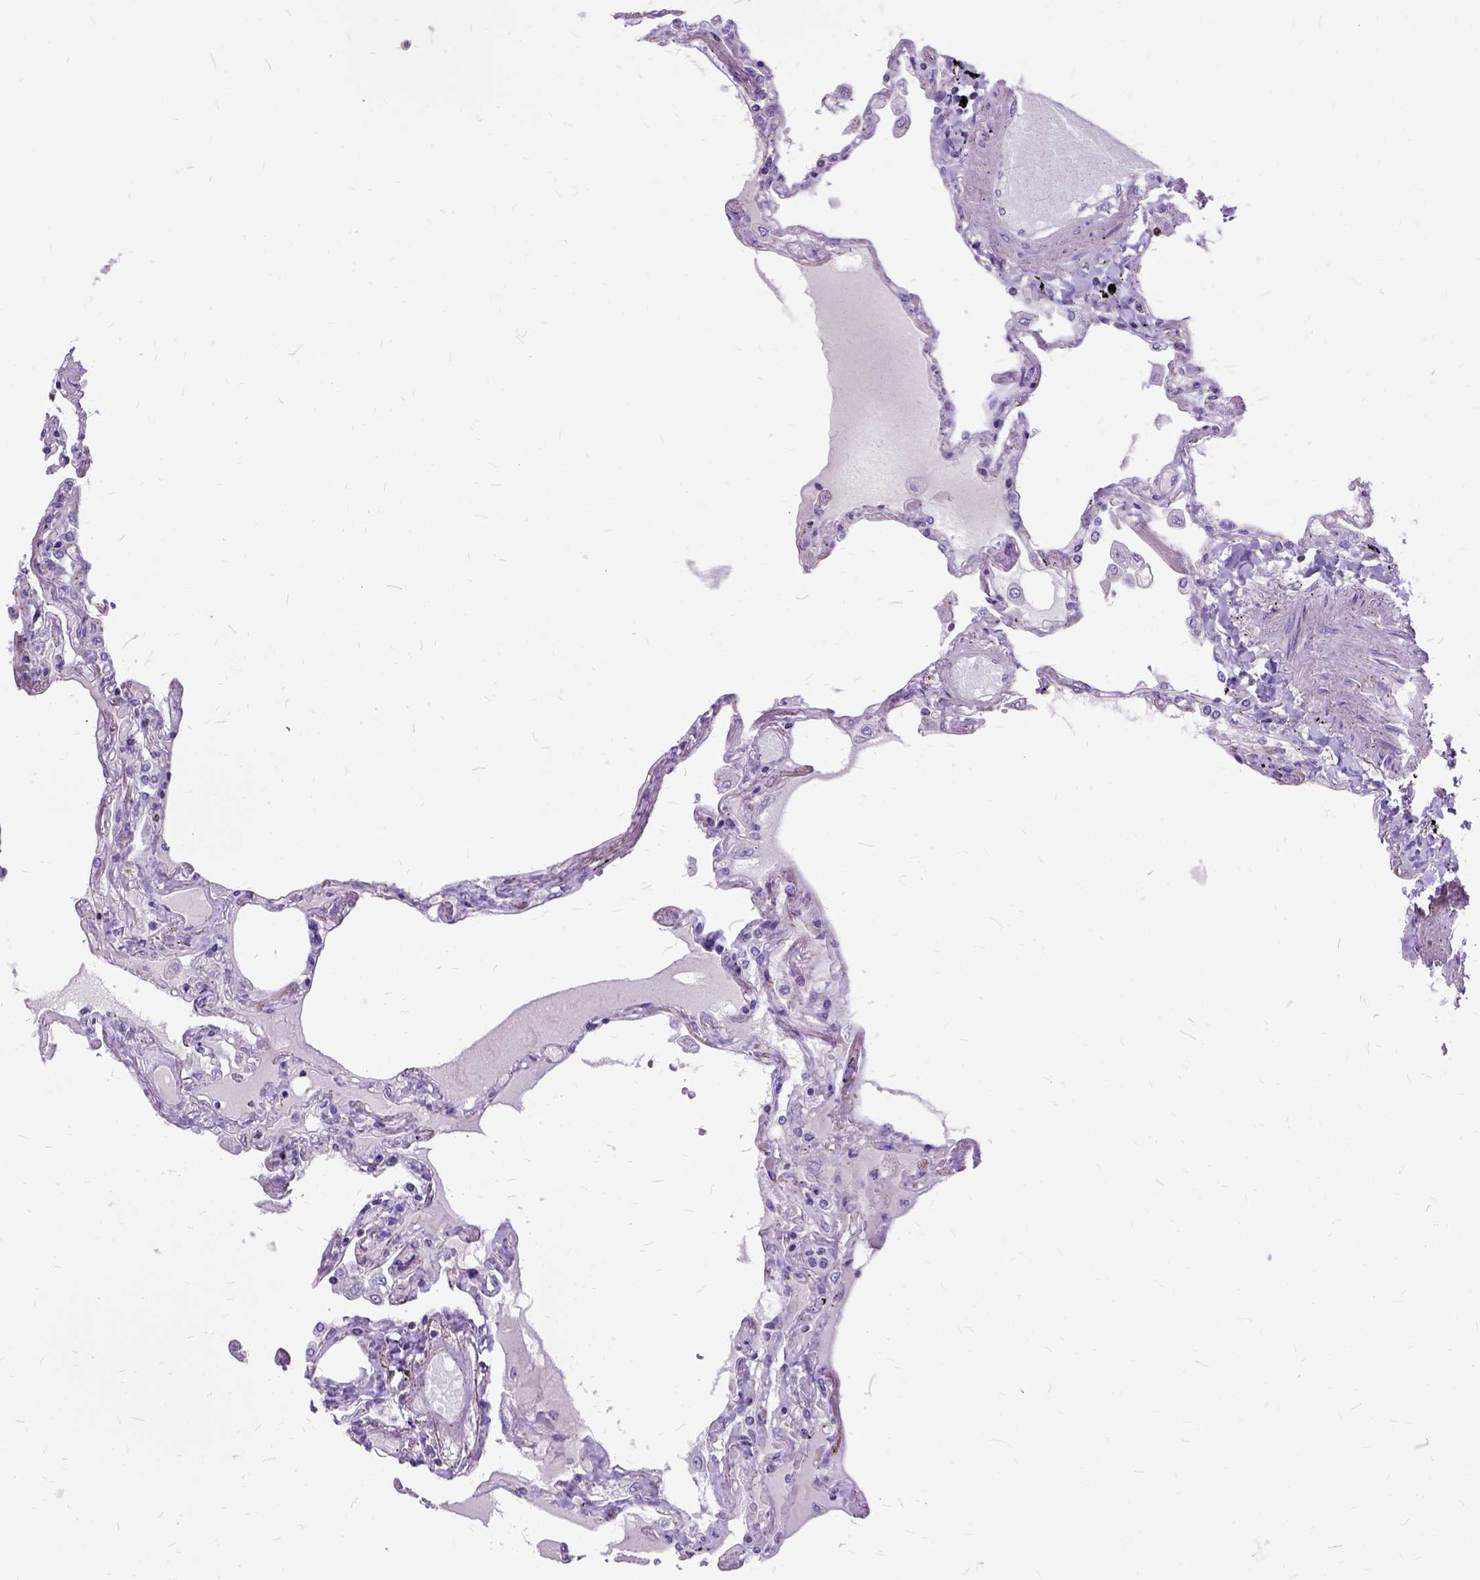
{"staining": {"intensity": "negative", "quantity": "none", "location": "none"}, "tissue": "lung", "cell_type": "Alveolar cells", "image_type": "normal", "snomed": [{"axis": "morphology", "description": "Normal tissue, NOS"}, {"axis": "morphology", "description": "Adenocarcinoma, NOS"}, {"axis": "topography", "description": "Cartilage tissue"}, {"axis": "topography", "description": "Lung"}], "caption": "An immunohistochemistry (IHC) image of unremarkable lung is shown. There is no staining in alveolar cells of lung.", "gene": "OXCT1", "patient": {"sex": "female", "age": 67}}